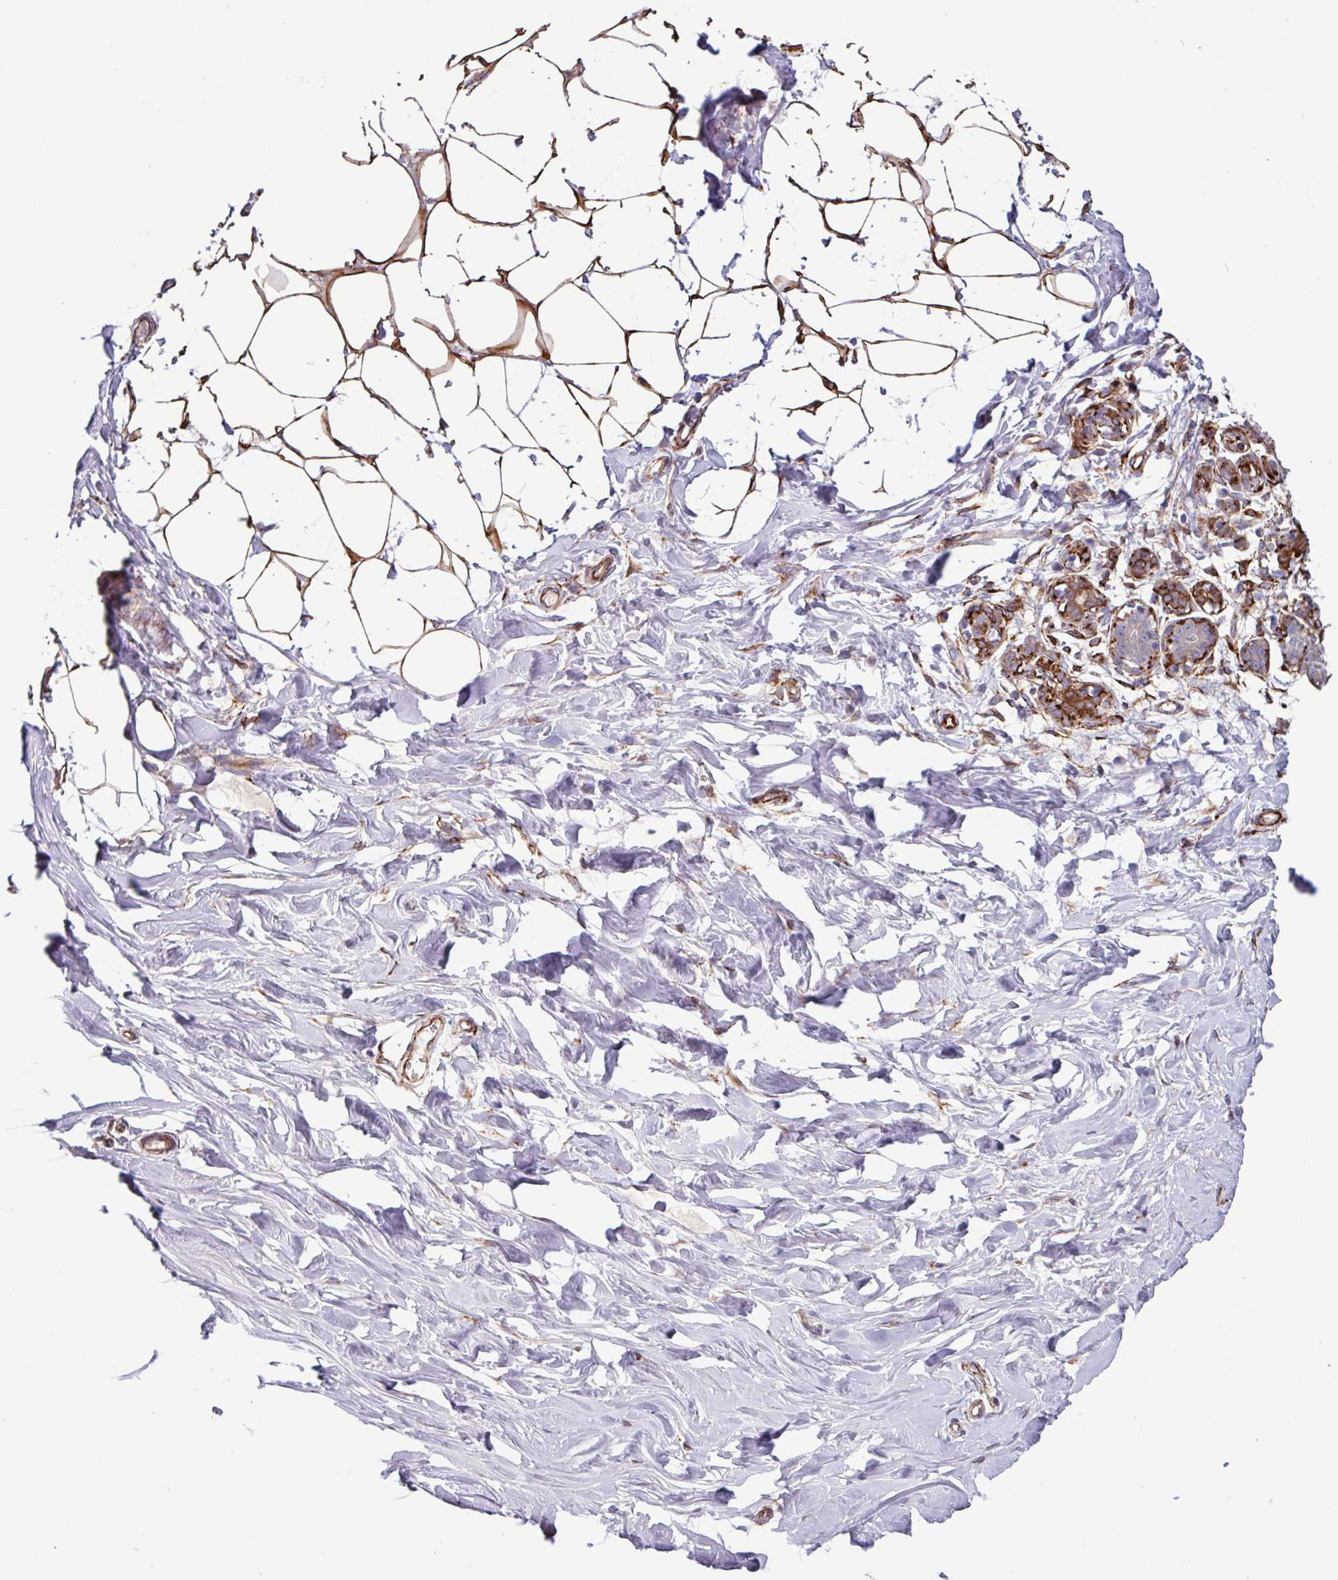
{"staining": {"intensity": "moderate", "quantity": ">75%", "location": "cytoplasmic/membranous"}, "tissue": "breast", "cell_type": "Adipocytes", "image_type": "normal", "snomed": [{"axis": "morphology", "description": "Normal tissue, NOS"}, {"axis": "topography", "description": "Breast"}], "caption": "This photomicrograph shows unremarkable breast stained with IHC to label a protein in brown. The cytoplasmic/membranous of adipocytes show moderate positivity for the protein. Nuclei are counter-stained blue.", "gene": "PPP1R35", "patient": {"sex": "female", "age": 27}}